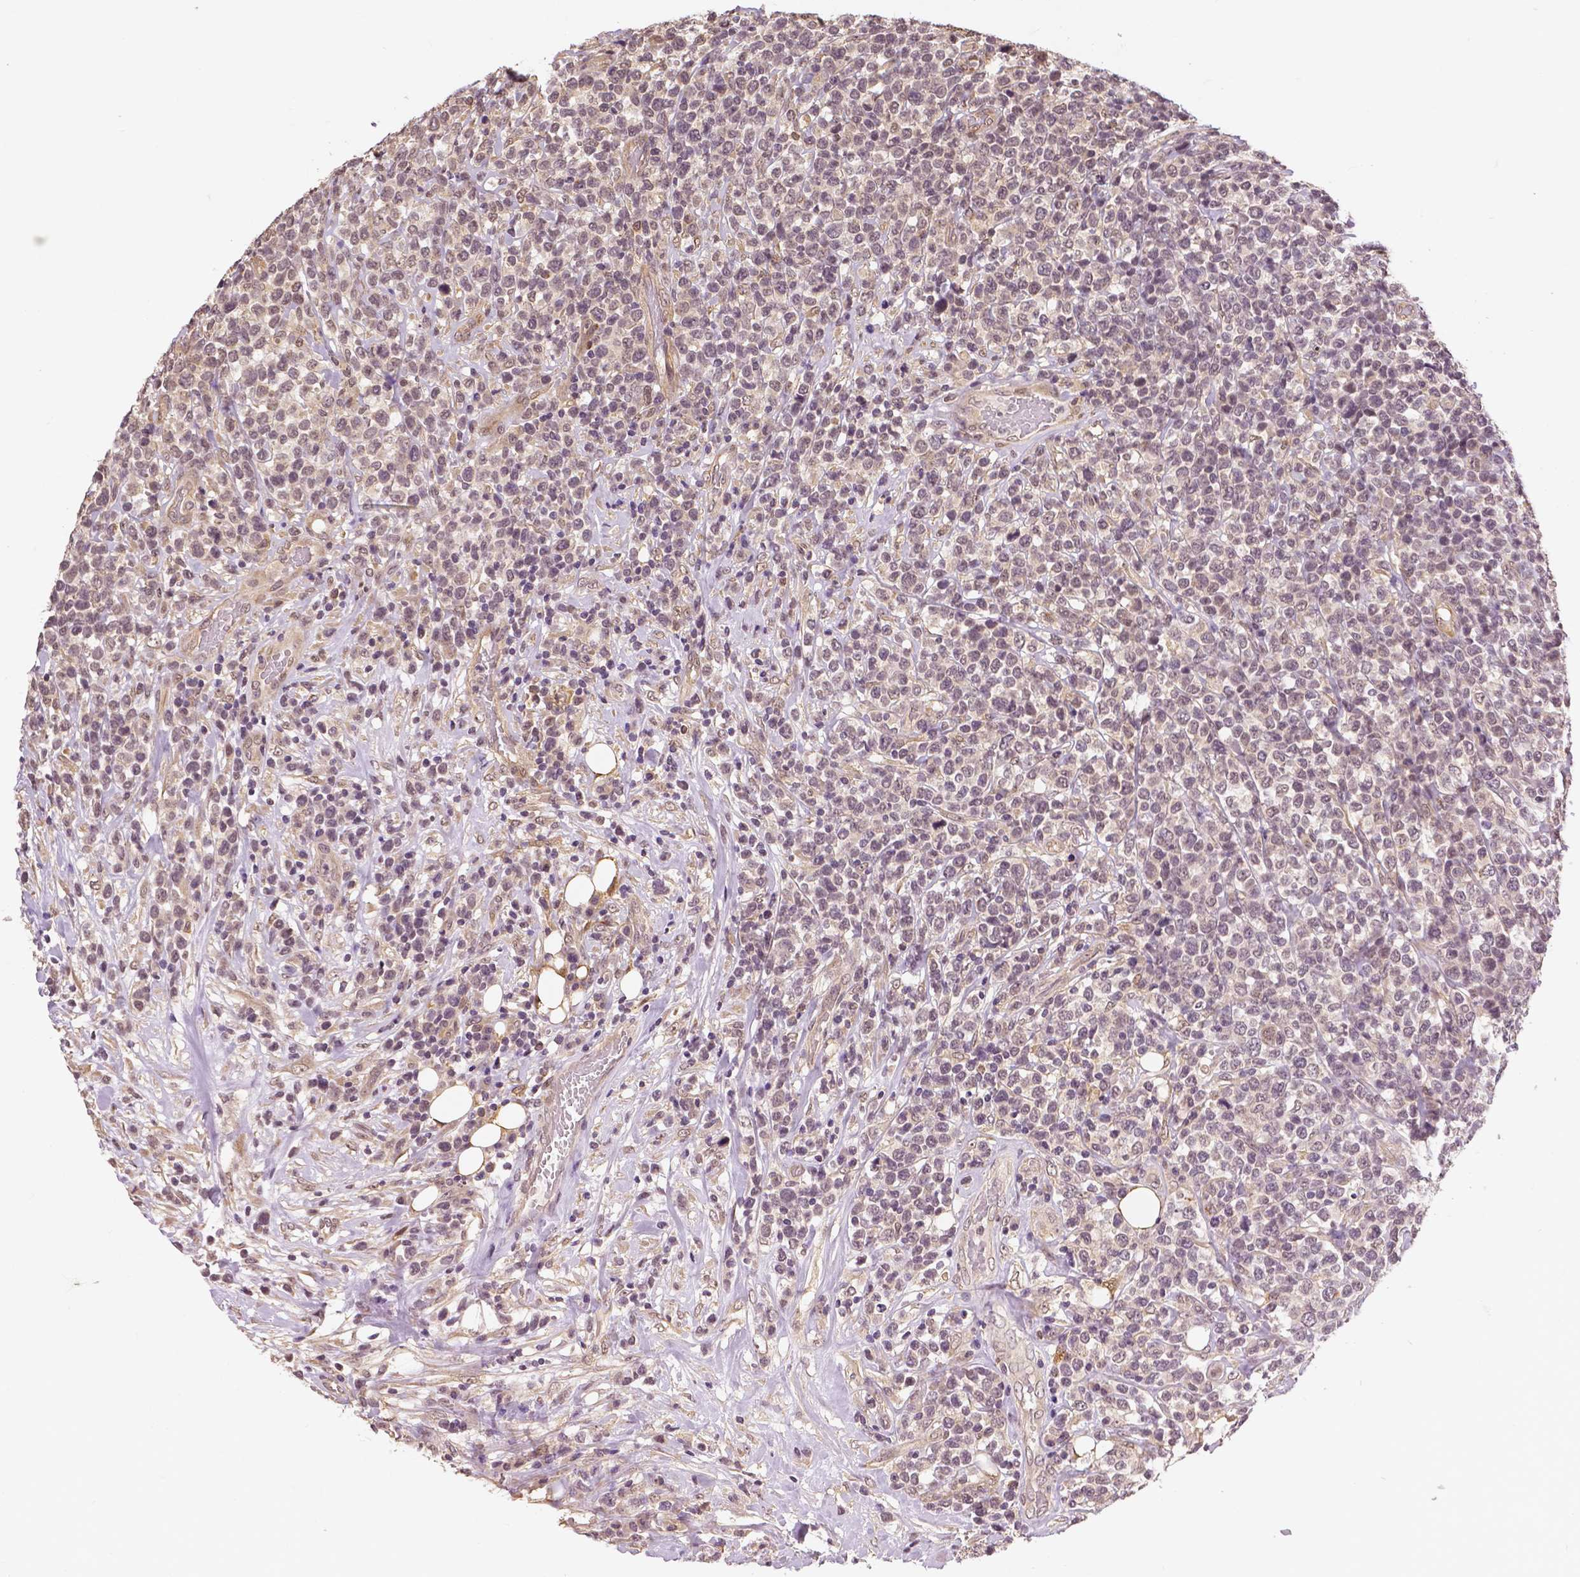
{"staining": {"intensity": "weak", "quantity": "<25%", "location": "nuclear"}, "tissue": "lymphoma", "cell_type": "Tumor cells", "image_type": "cancer", "snomed": [{"axis": "morphology", "description": "Malignant lymphoma, non-Hodgkin's type, High grade"}, {"axis": "topography", "description": "Soft tissue"}], "caption": "A micrograph of human malignant lymphoma, non-Hodgkin's type (high-grade) is negative for staining in tumor cells.", "gene": "MAP1LC3B", "patient": {"sex": "female", "age": 56}}